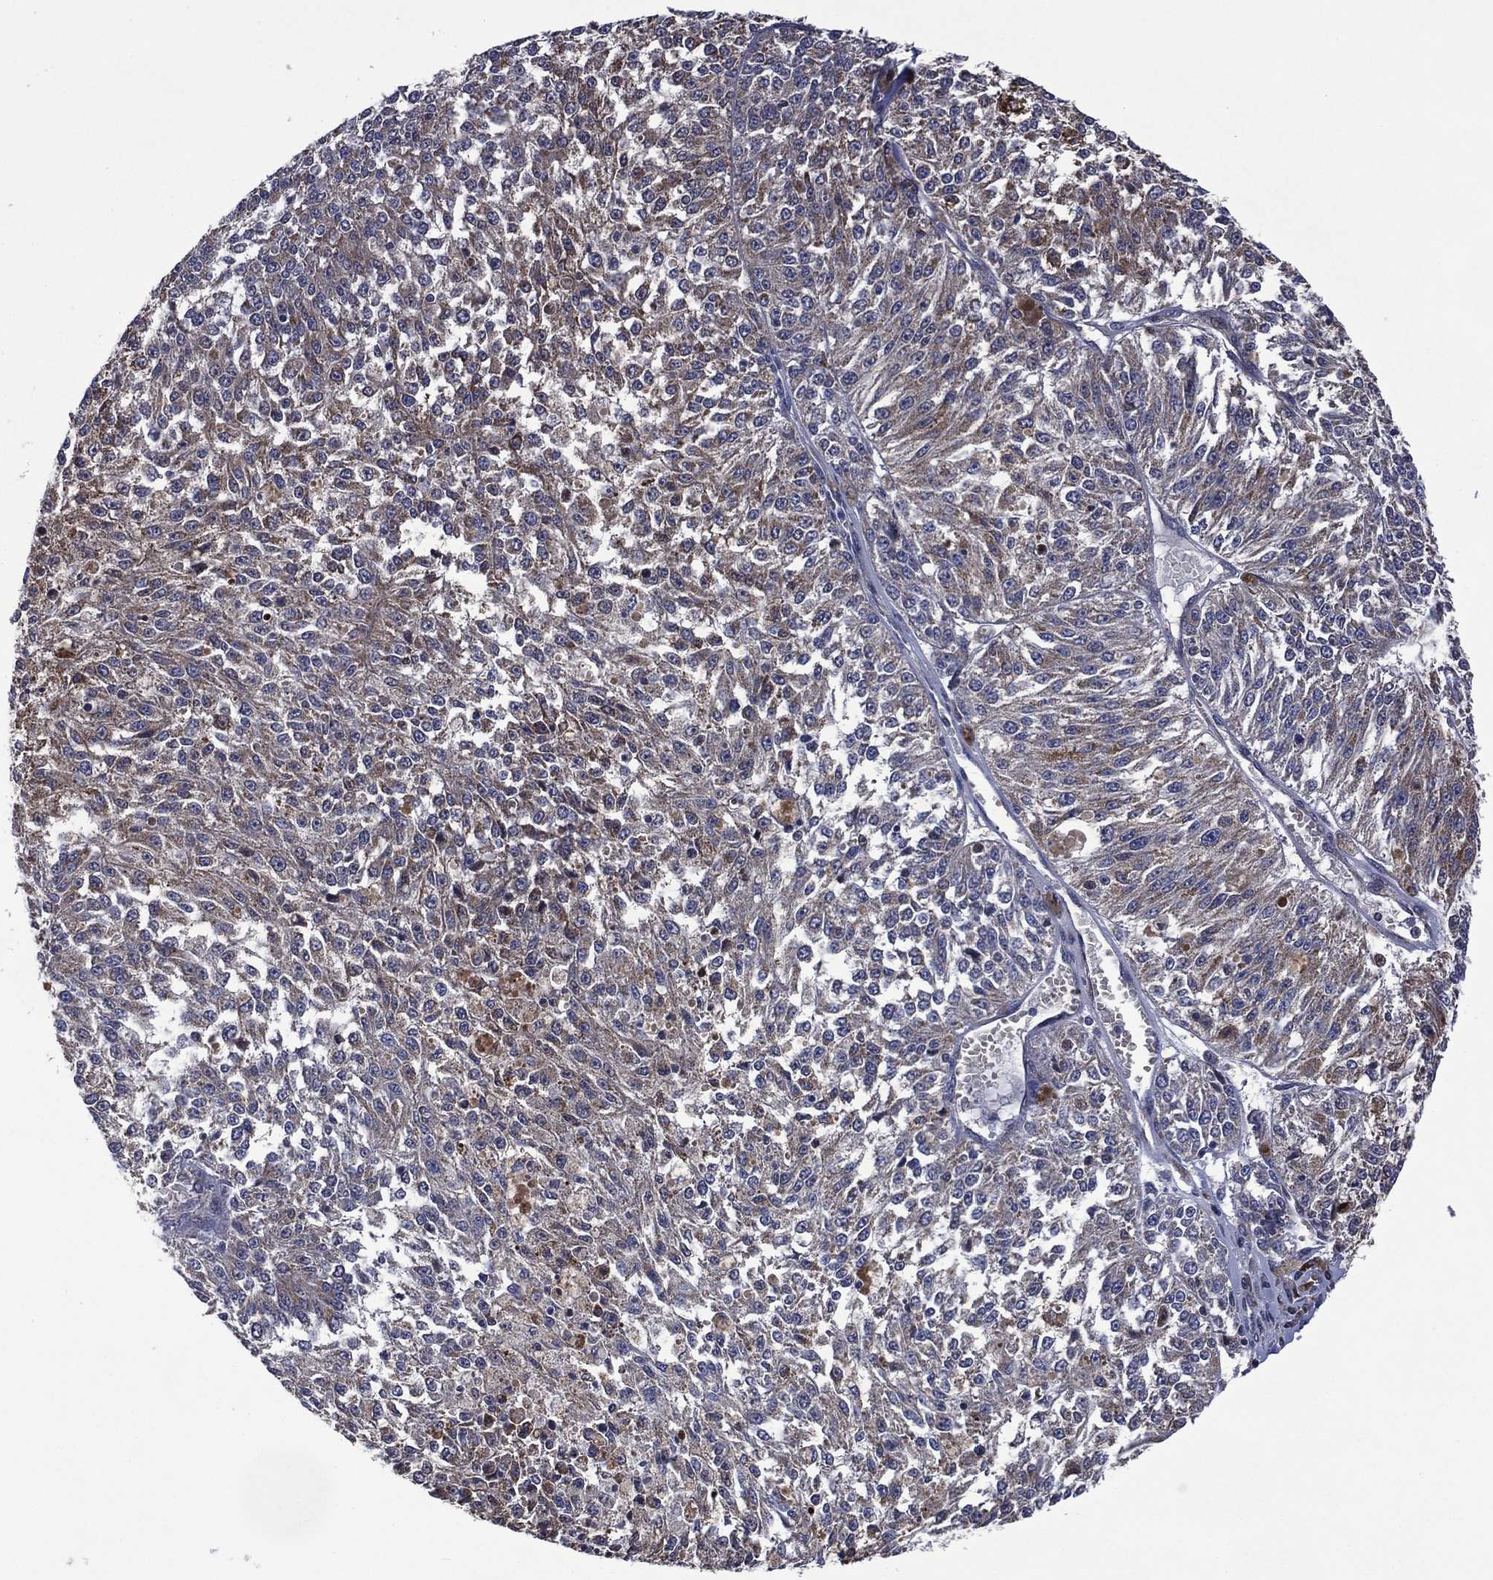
{"staining": {"intensity": "weak", "quantity": "25%-75%", "location": "cytoplasmic/membranous"}, "tissue": "melanoma", "cell_type": "Tumor cells", "image_type": "cancer", "snomed": [{"axis": "morphology", "description": "Malignant melanoma, Metastatic site"}, {"axis": "topography", "description": "Lymph node"}], "caption": "An image of melanoma stained for a protein reveals weak cytoplasmic/membranous brown staining in tumor cells. The staining is performed using DAB brown chromogen to label protein expression. The nuclei are counter-stained blue using hematoxylin.", "gene": "HTD2", "patient": {"sex": "female", "age": 64}}